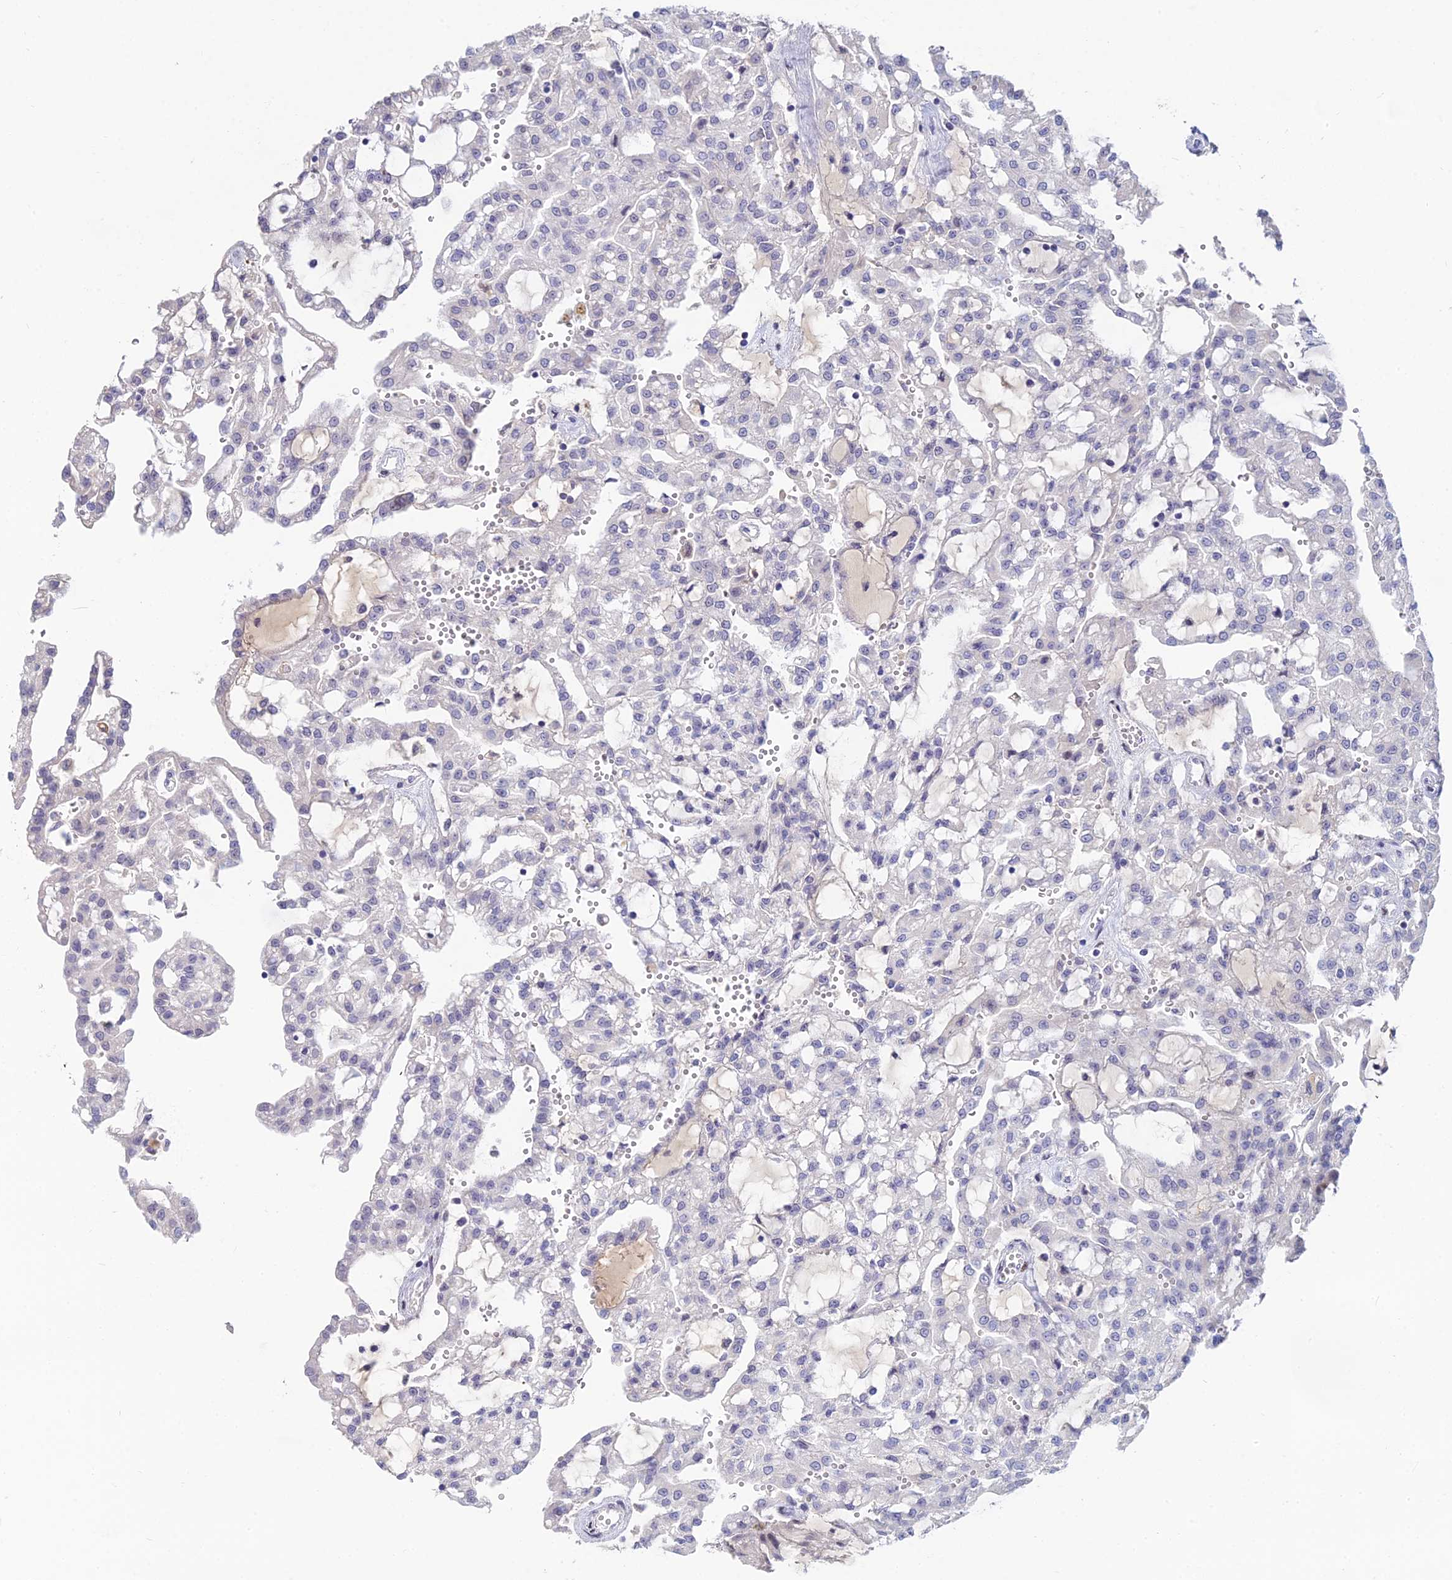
{"staining": {"intensity": "negative", "quantity": "none", "location": "none"}, "tissue": "renal cancer", "cell_type": "Tumor cells", "image_type": "cancer", "snomed": [{"axis": "morphology", "description": "Adenocarcinoma, NOS"}, {"axis": "topography", "description": "Kidney"}], "caption": "There is no significant positivity in tumor cells of renal adenocarcinoma.", "gene": "GOLGA6D", "patient": {"sex": "male", "age": 63}}